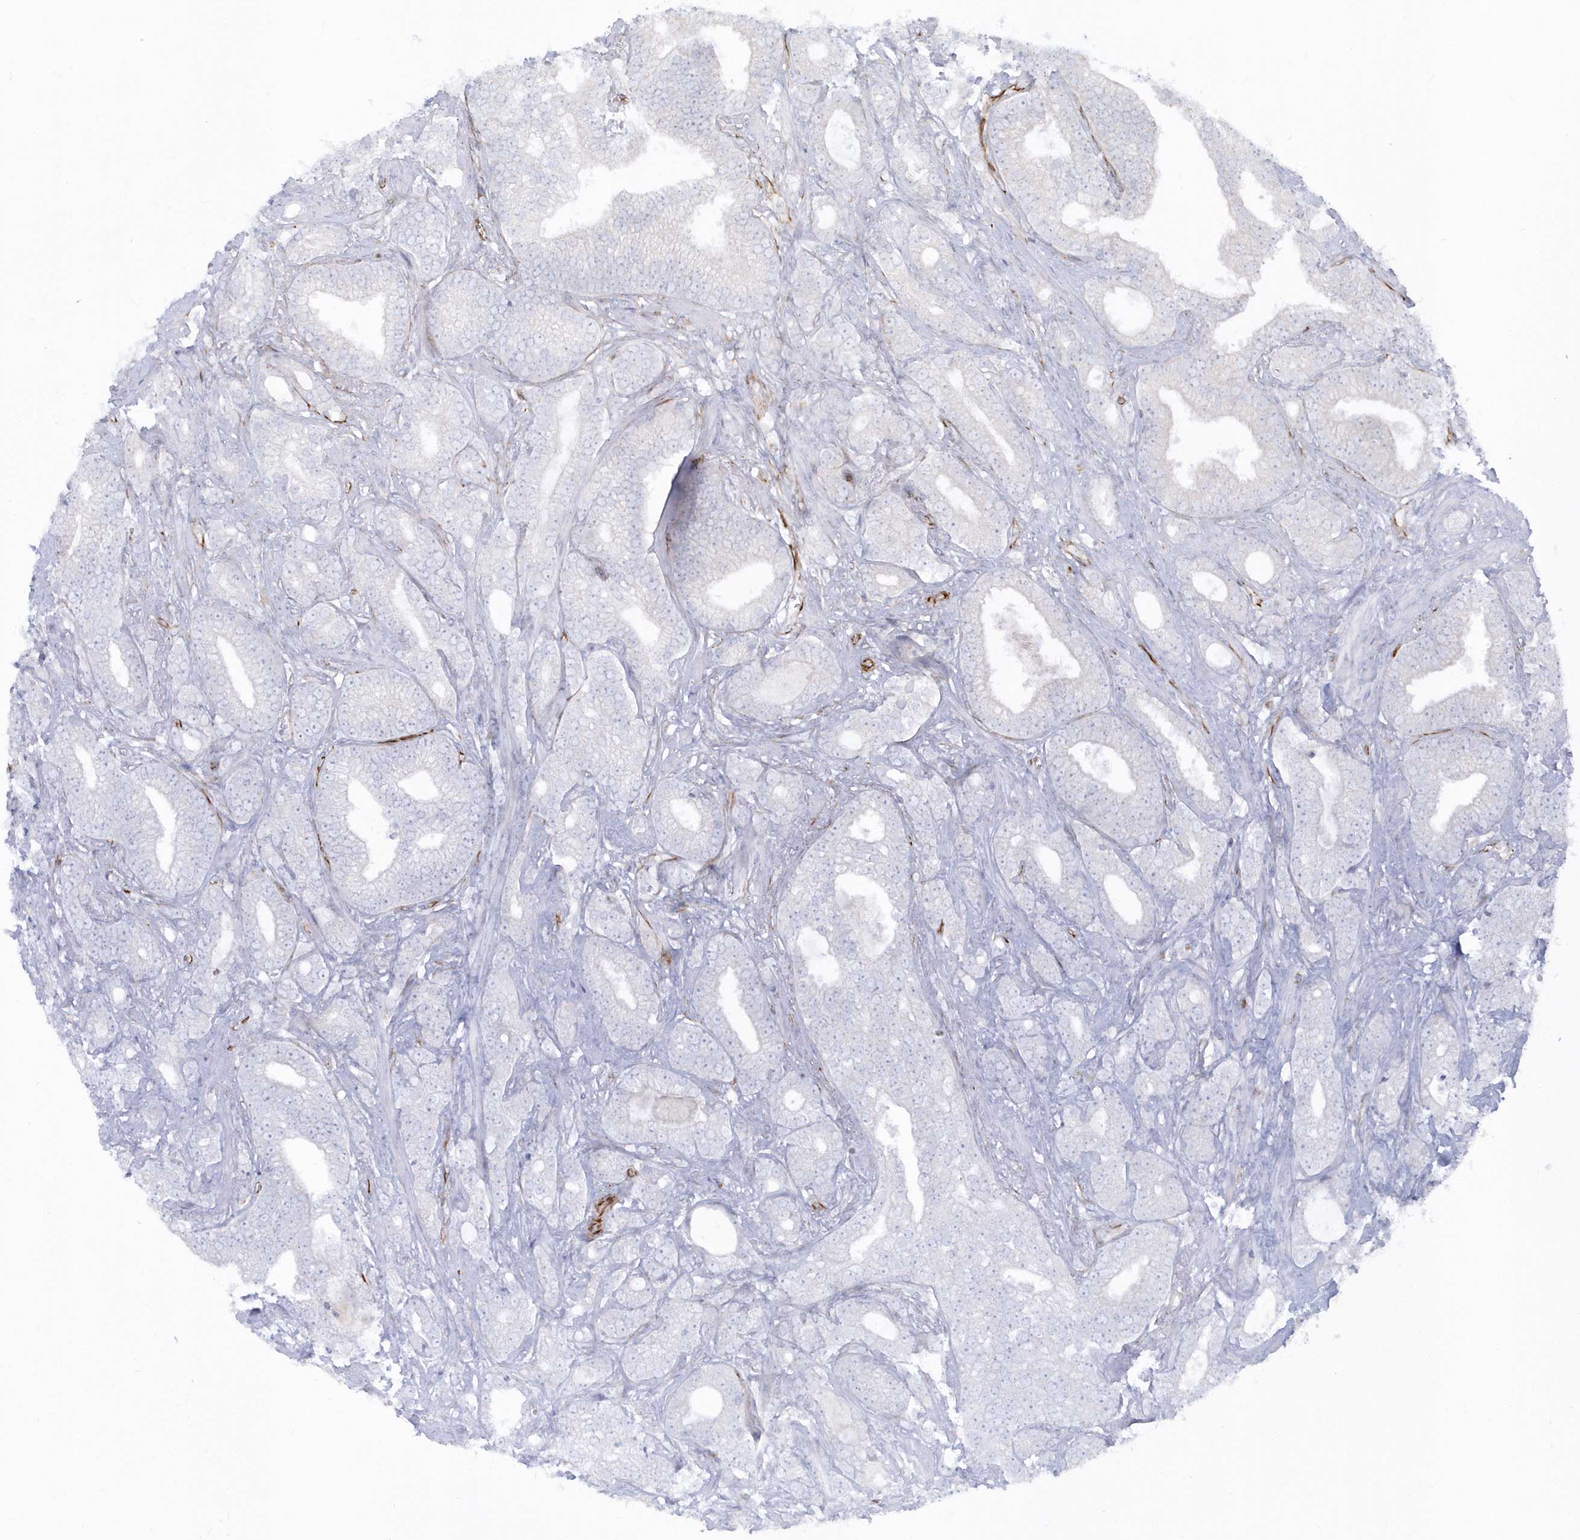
{"staining": {"intensity": "negative", "quantity": "none", "location": "none"}, "tissue": "prostate cancer", "cell_type": "Tumor cells", "image_type": "cancer", "snomed": [{"axis": "morphology", "description": "Adenocarcinoma, High grade"}, {"axis": "topography", "description": "Prostate and seminal vesicle, NOS"}], "caption": "Human prostate cancer stained for a protein using IHC reveals no expression in tumor cells.", "gene": "PPIL6", "patient": {"sex": "male", "age": 67}}